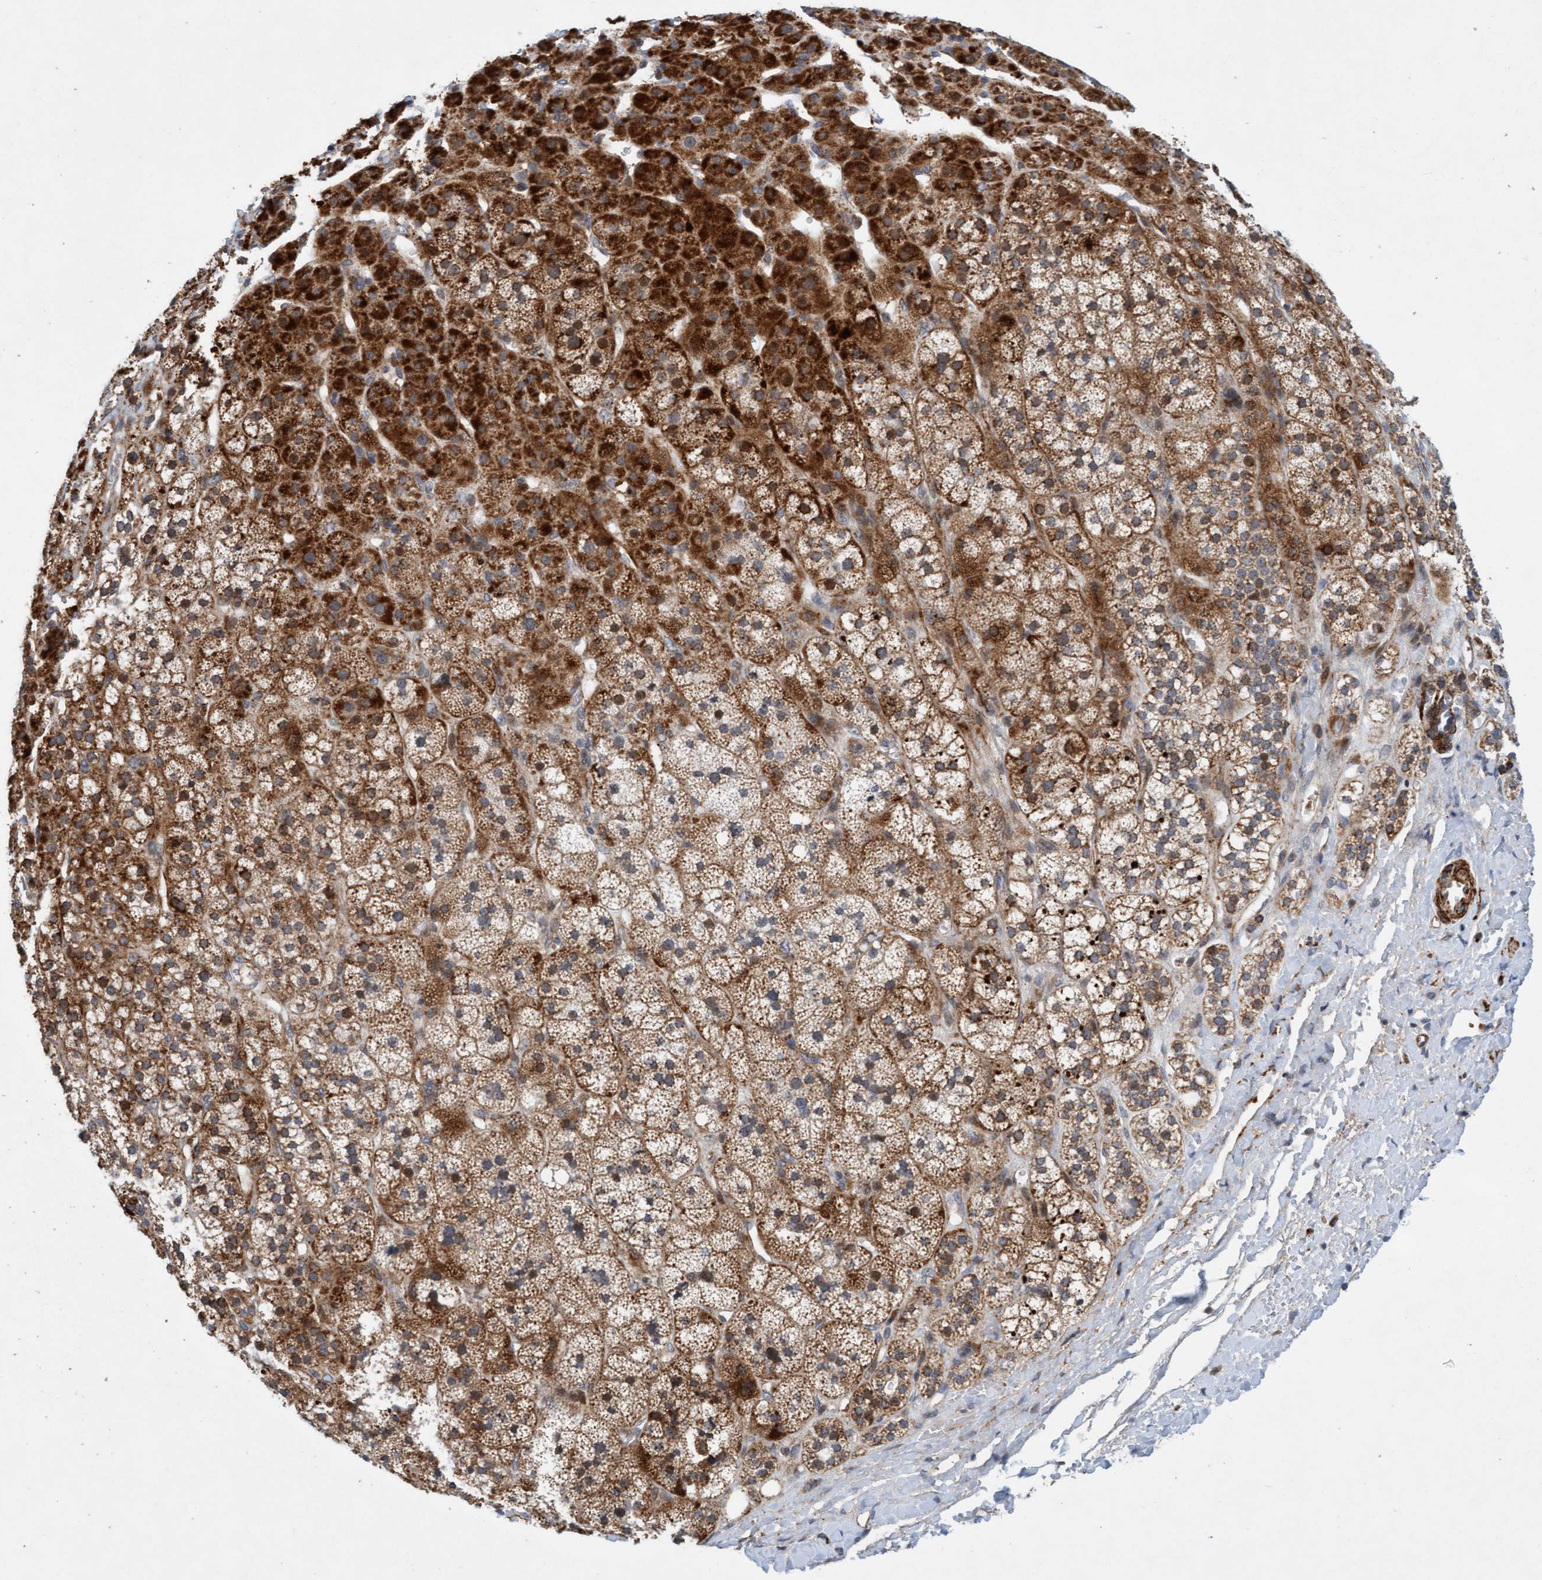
{"staining": {"intensity": "strong", "quantity": "25%-75%", "location": "cytoplasmic/membranous"}, "tissue": "adrenal gland", "cell_type": "Glandular cells", "image_type": "normal", "snomed": [{"axis": "morphology", "description": "Normal tissue, NOS"}, {"axis": "topography", "description": "Adrenal gland"}], "caption": "DAB immunohistochemical staining of unremarkable adrenal gland displays strong cytoplasmic/membranous protein expression in about 25%-75% of glandular cells. The staining was performed using DAB (3,3'-diaminobenzidine) to visualize the protein expression in brown, while the nuclei were stained in blue with hematoxylin (Magnification: 20x).", "gene": "TMEM70", "patient": {"sex": "male", "age": 56}}